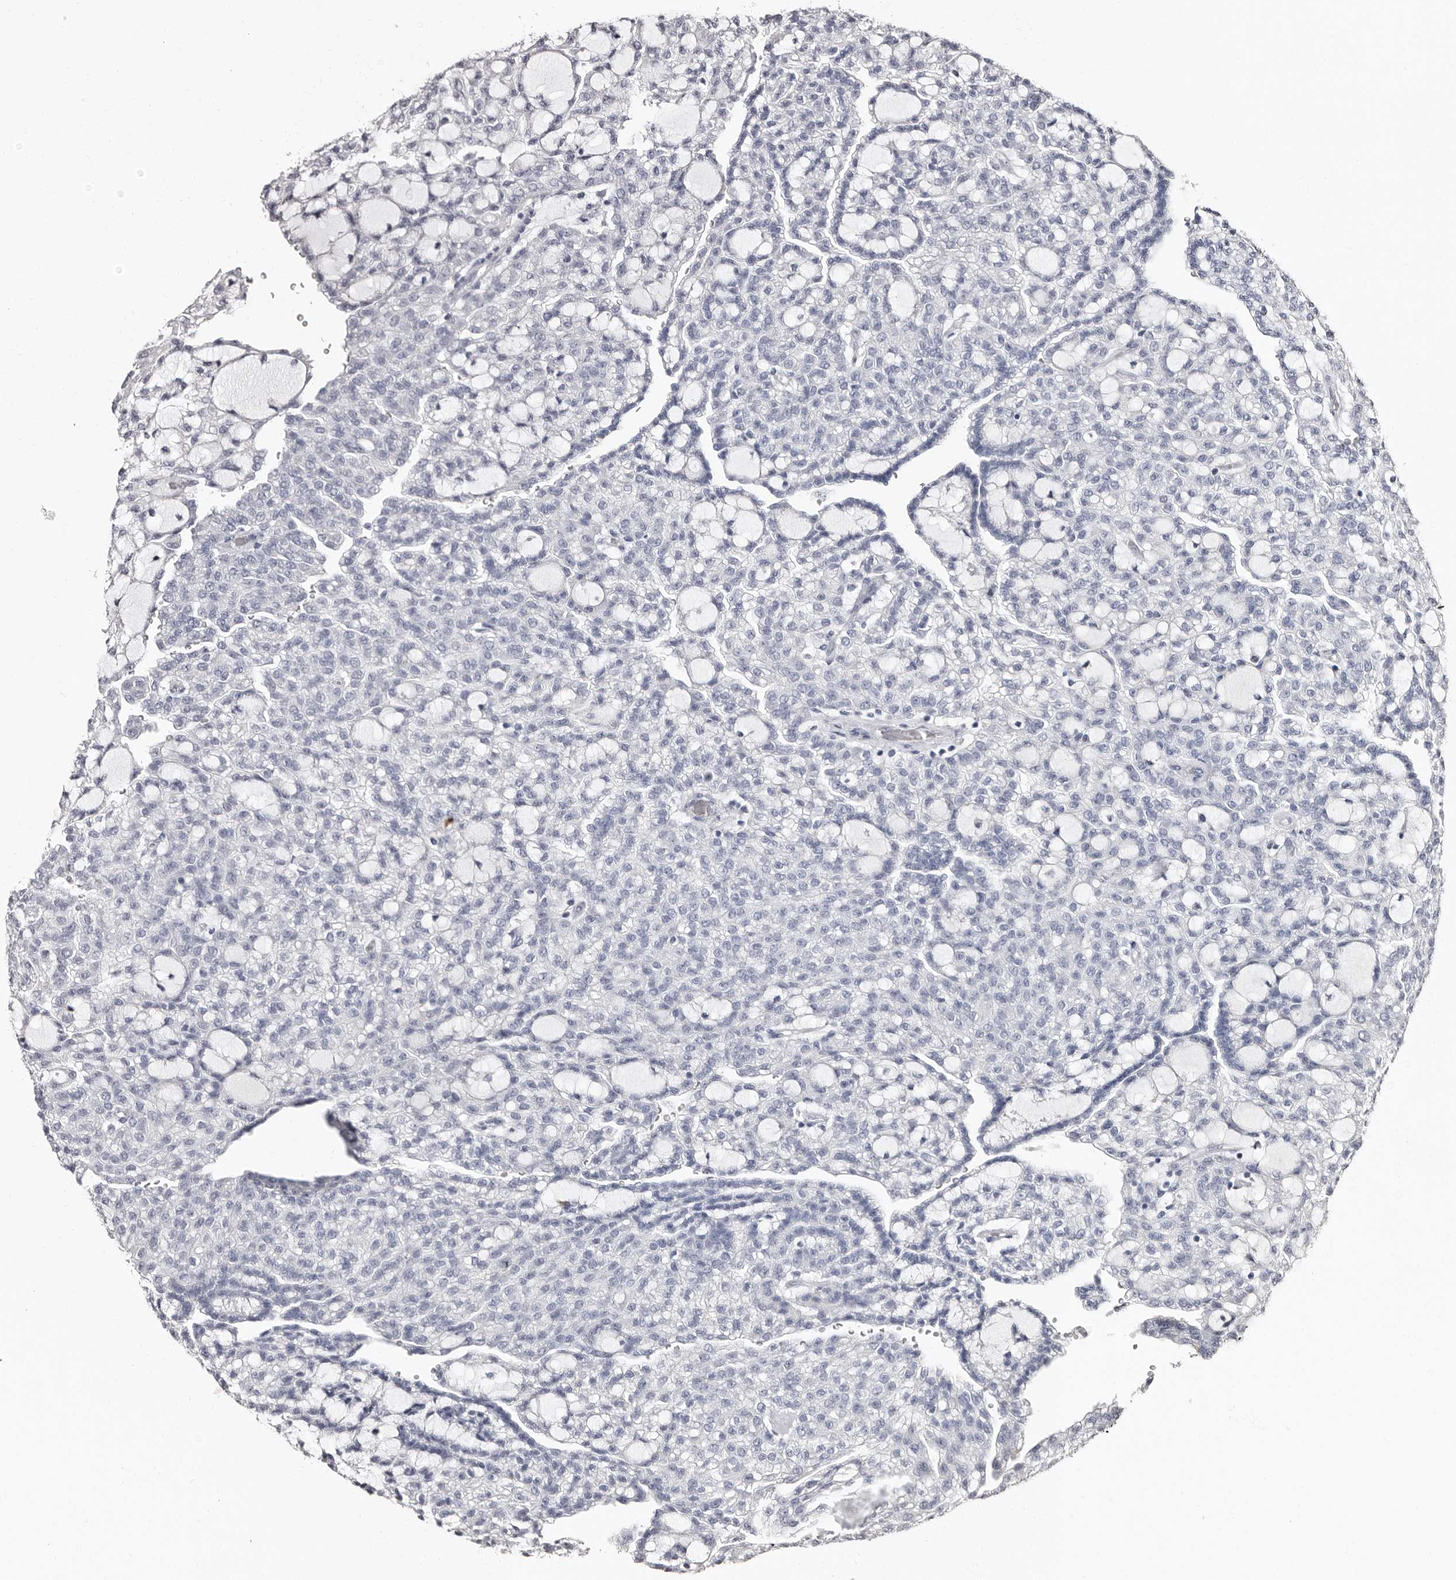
{"staining": {"intensity": "negative", "quantity": "none", "location": "none"}, "tissue": "renal cancer", "cell_type": "Tumor cells", "image_type": "cancer", "snomed": [{"axis": "morphology", "description": "Adenocarcinoma, NOS"}, {"axis": "topography", "description": "Kidney"}], "caption": "Tumor cells are negative for protein expression in human renal cancer (adenocarcinoma). Nuclei are stained in blue.", "gene": "TBC1D22B", "patient": {"sex": "male", "age": 63}}